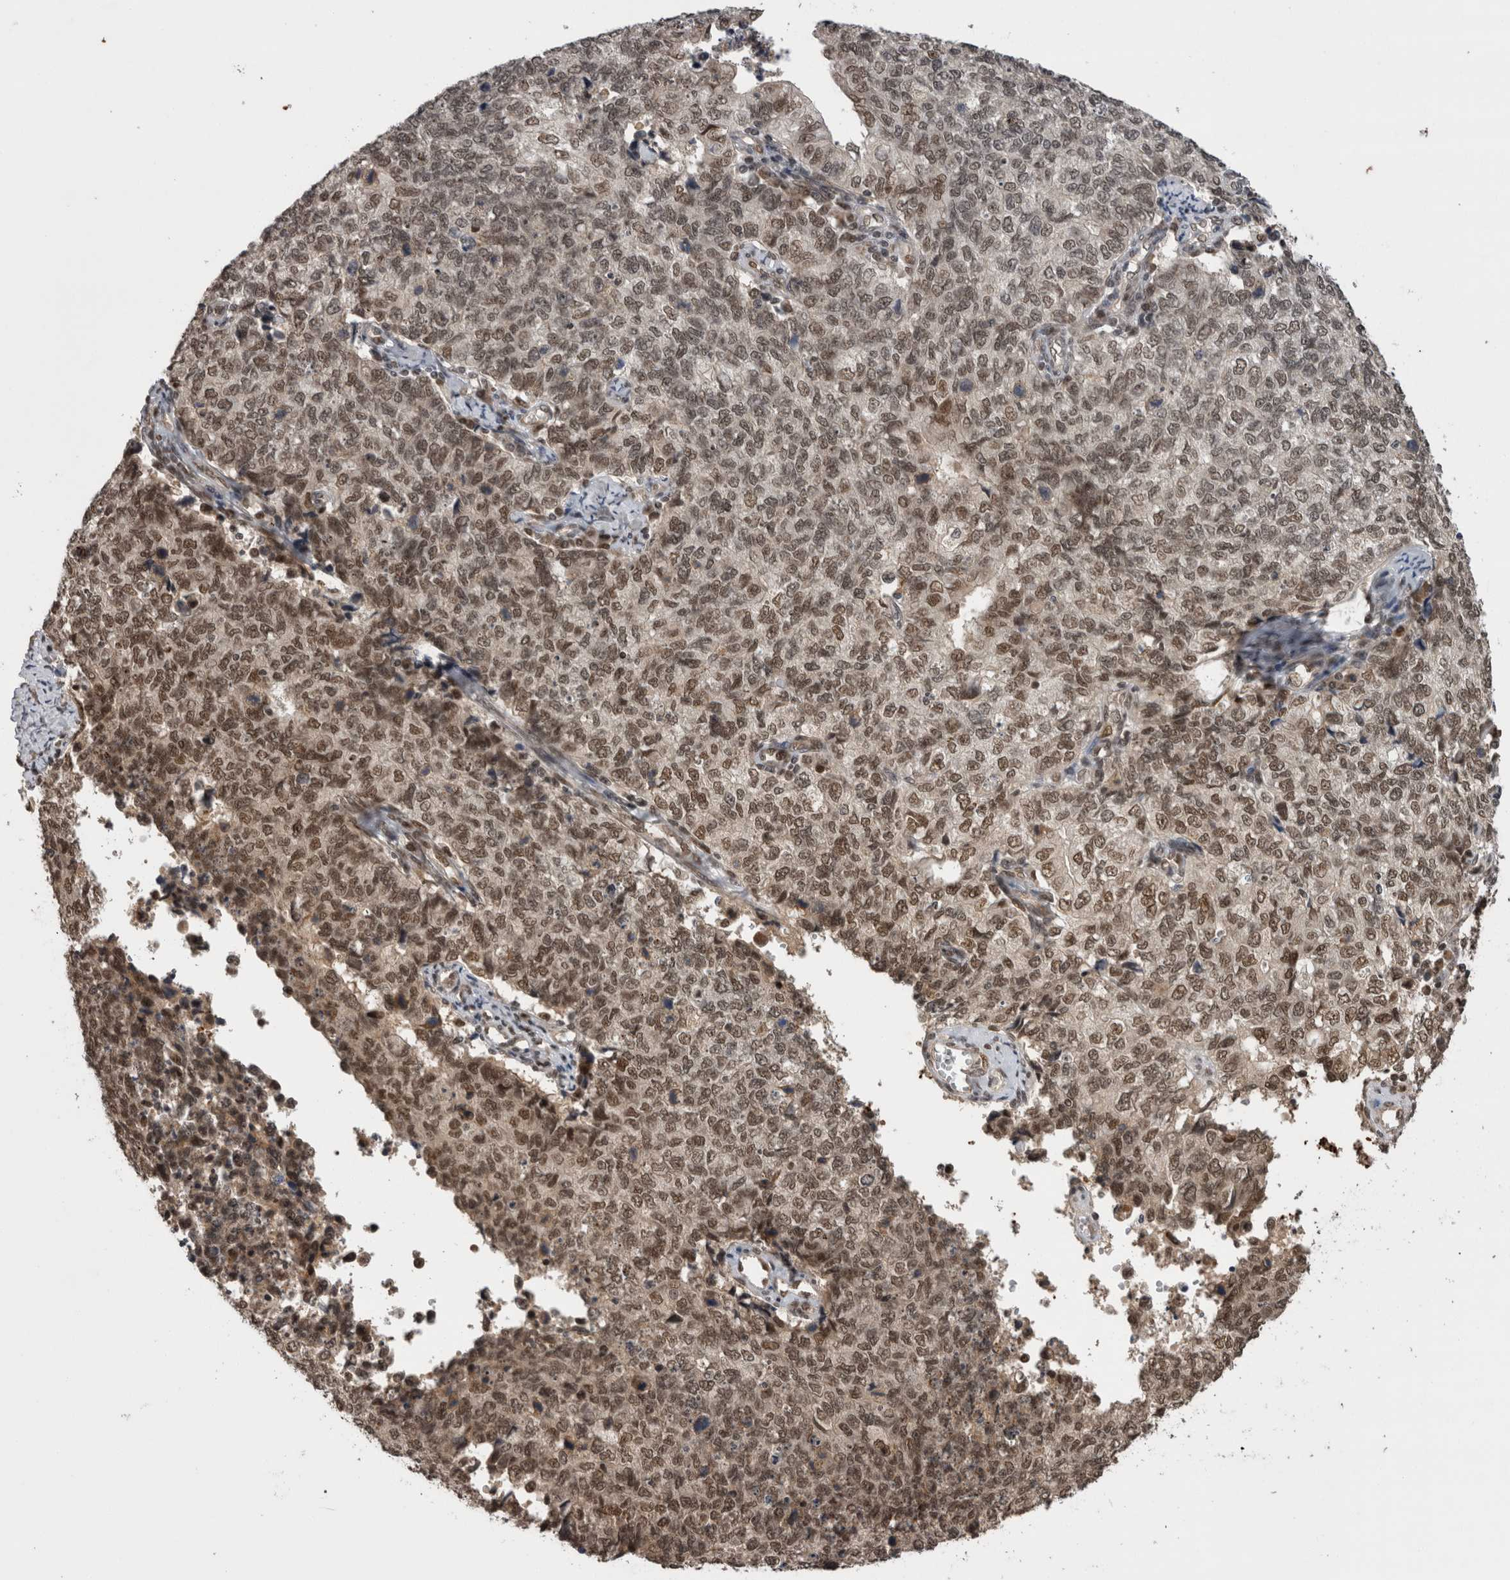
{"staining": {"intensity": "moderate", "quantity": ">75%", "location": "nuclear"}, "tissue": "cervical cancer", "cell_type": "Tumor cells", "image_type": "cancer", "snomed": [{"axis": "morphology", "description": "Squamous cell carcinoma, NOS"}, {"axis": "topography", "description": "Cervix"}], "caption": "Tumor cells demonstrate moderate nuclear positivity in approximately >75% of cells in cervical cancer (squamous cell carcinoma). (IHC, brightfield microscopy, high magnification).", "gene": "CPSF2", "patient": {"sex": "female", "age": 63}}